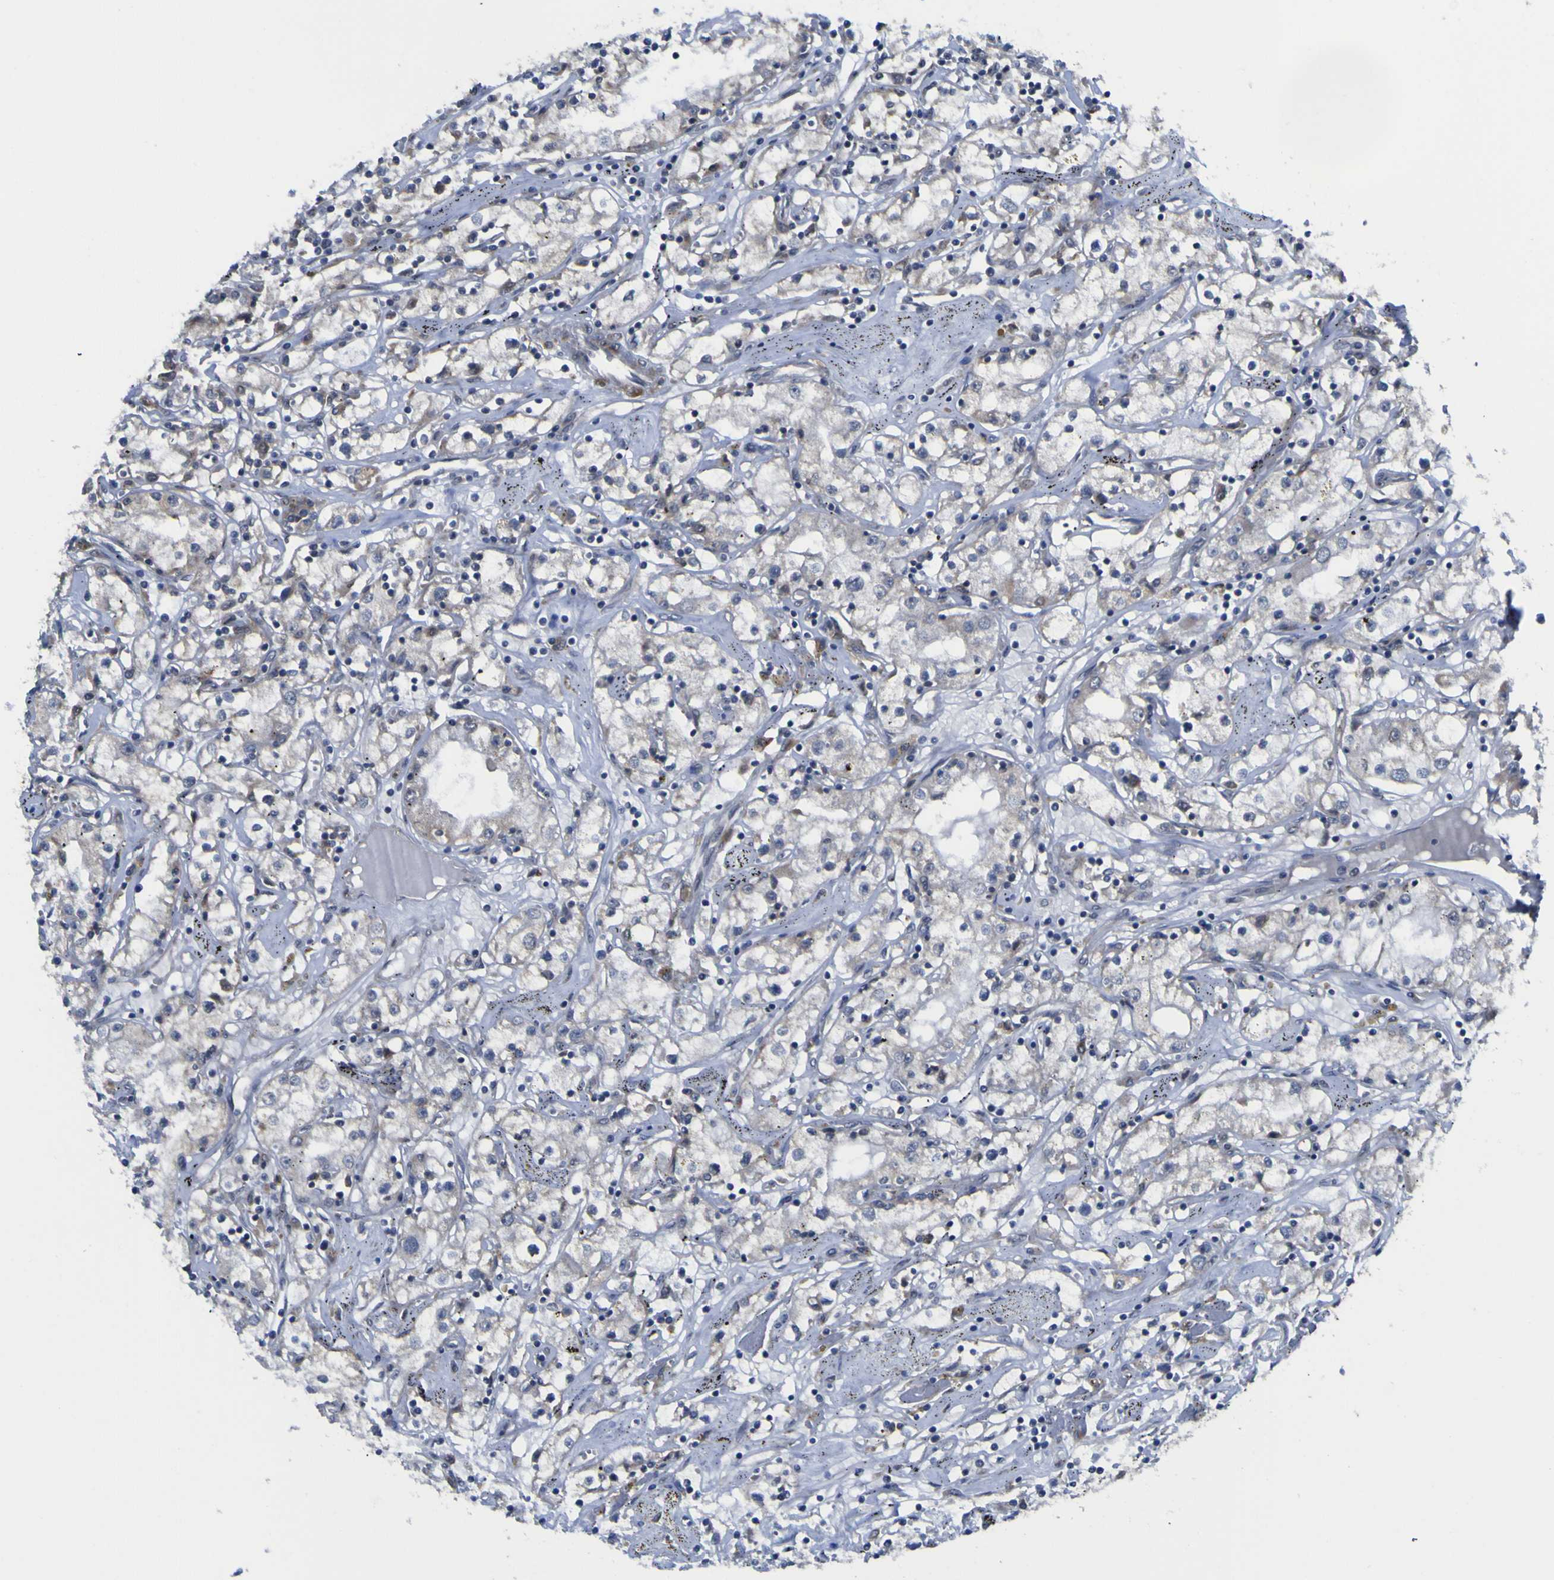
{"staining": {"intensity": "negative", "quantity": "none", "location": "none"}, "tissue": "renal cancer", "cell_type": "Tumor cells", "image_type": "cancer", "snomed": [{"axis": "morphology", "description": "Adenocarcinoma, NOS"}, {"axis": "topography", "description": "Kidney"}], "caption": "An immunohistochemistry micrograph of renal cancer (adenocarcinoma) is shown. There is no staining in tumor cells of renal cancer (adenocarcinoma).", "gene": "TNFRSF11A", "patient": {"sex": "male", "age": 56}}